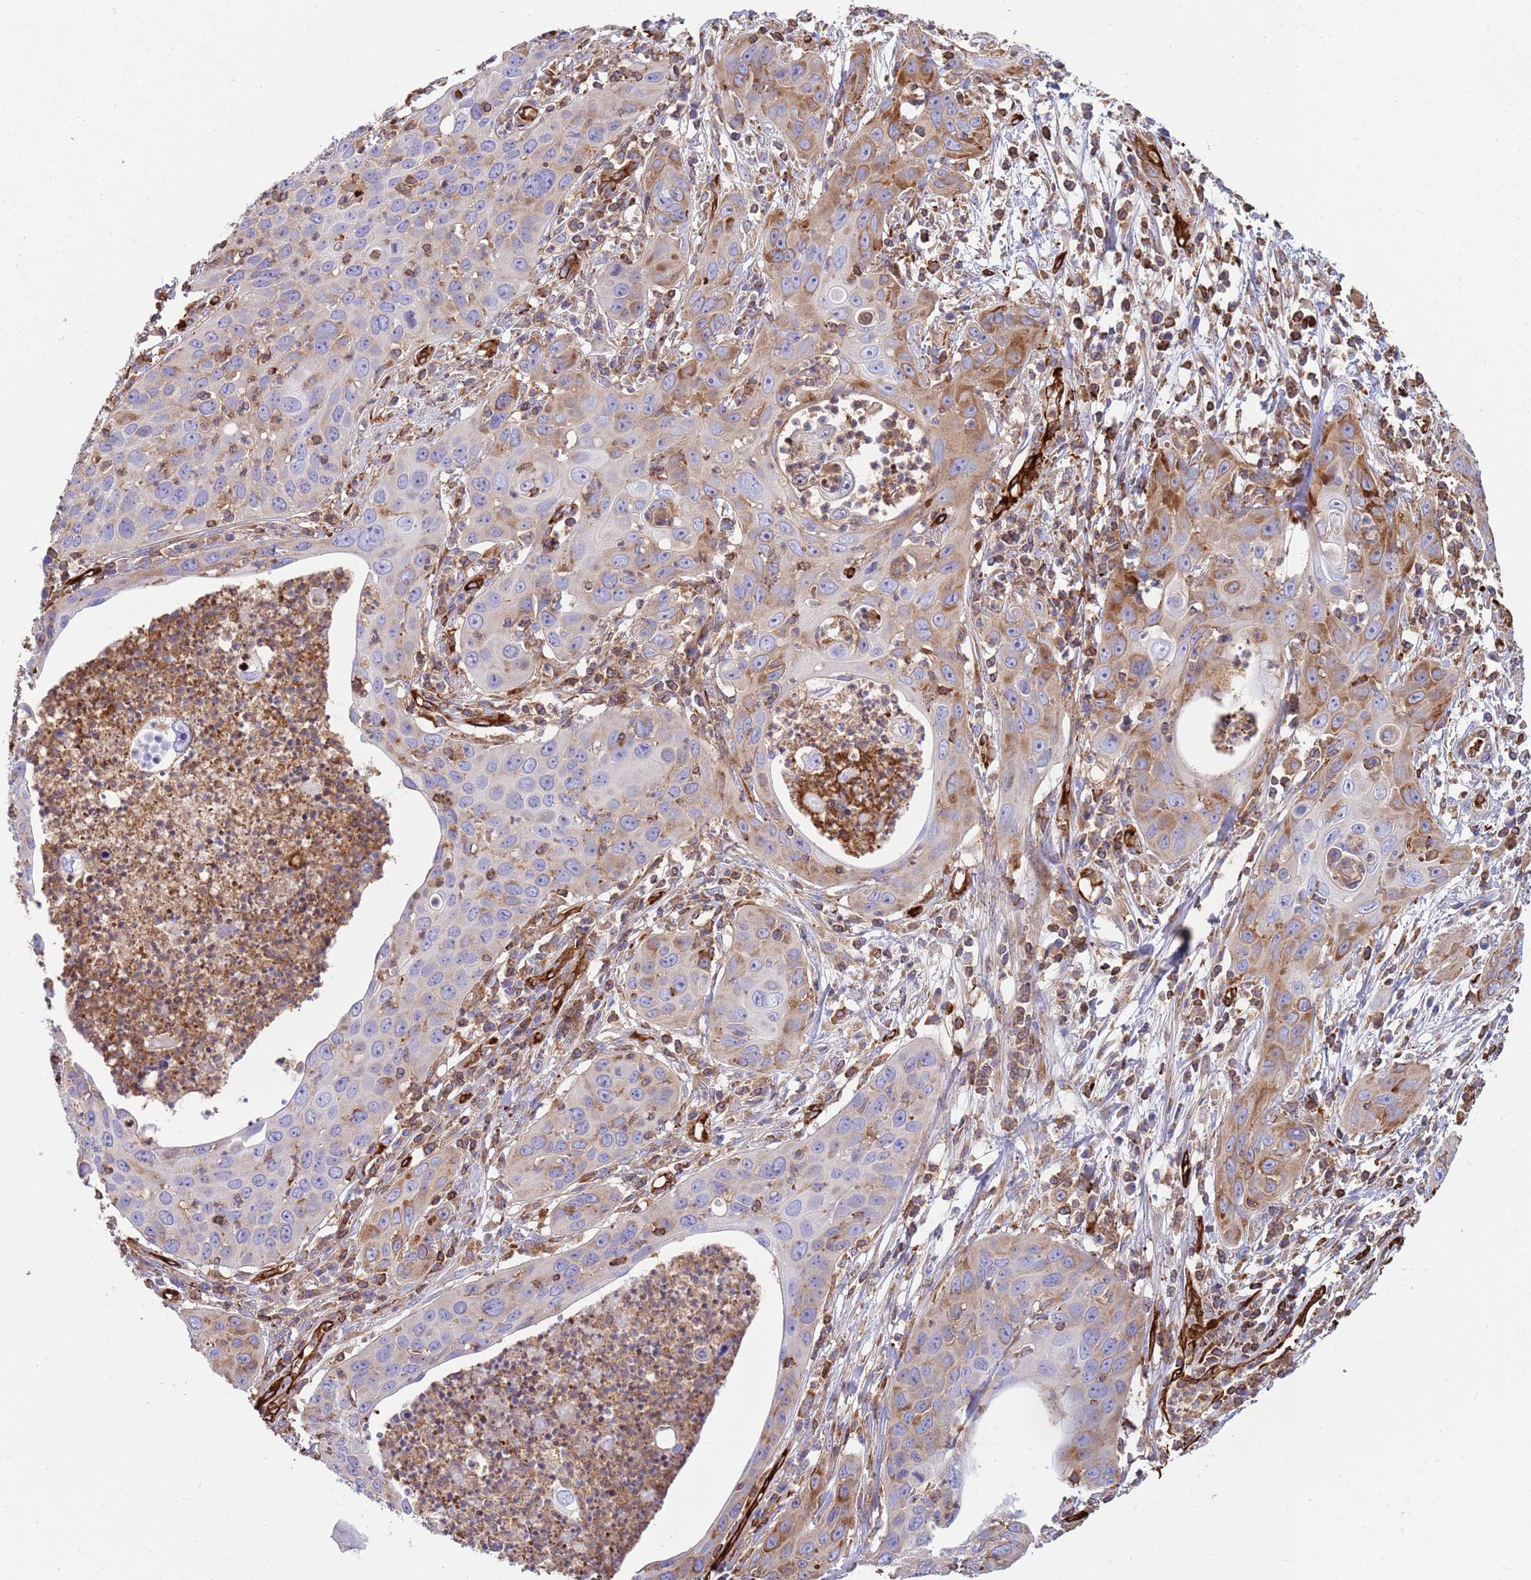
{"staining": {"intensity": "moderate", "quantity": "25%-75%", "location": "cytoplasmic/membranous"}, "tissue": "cervical cancer", "cell_type": "Tumor cells", "image_type": "cancer", "snomed": [{"axis": "morphology", "description": "Squamous cell carcinoma, NOS"}, {"axis": "topography", "description": "Cervix"}], "caption": "Tumor cells display moderate cytoplasmic/membranous expression in approximately 25%-75% of cells in cervical cancer (squamous cell carcinoma). Using DAB (brown) and hematoxylin (blue) stains, captured at high magnification using brightfield microscopy.", "gene": "KBTBD7", "patient": {"sex": "female", "age": 36}}